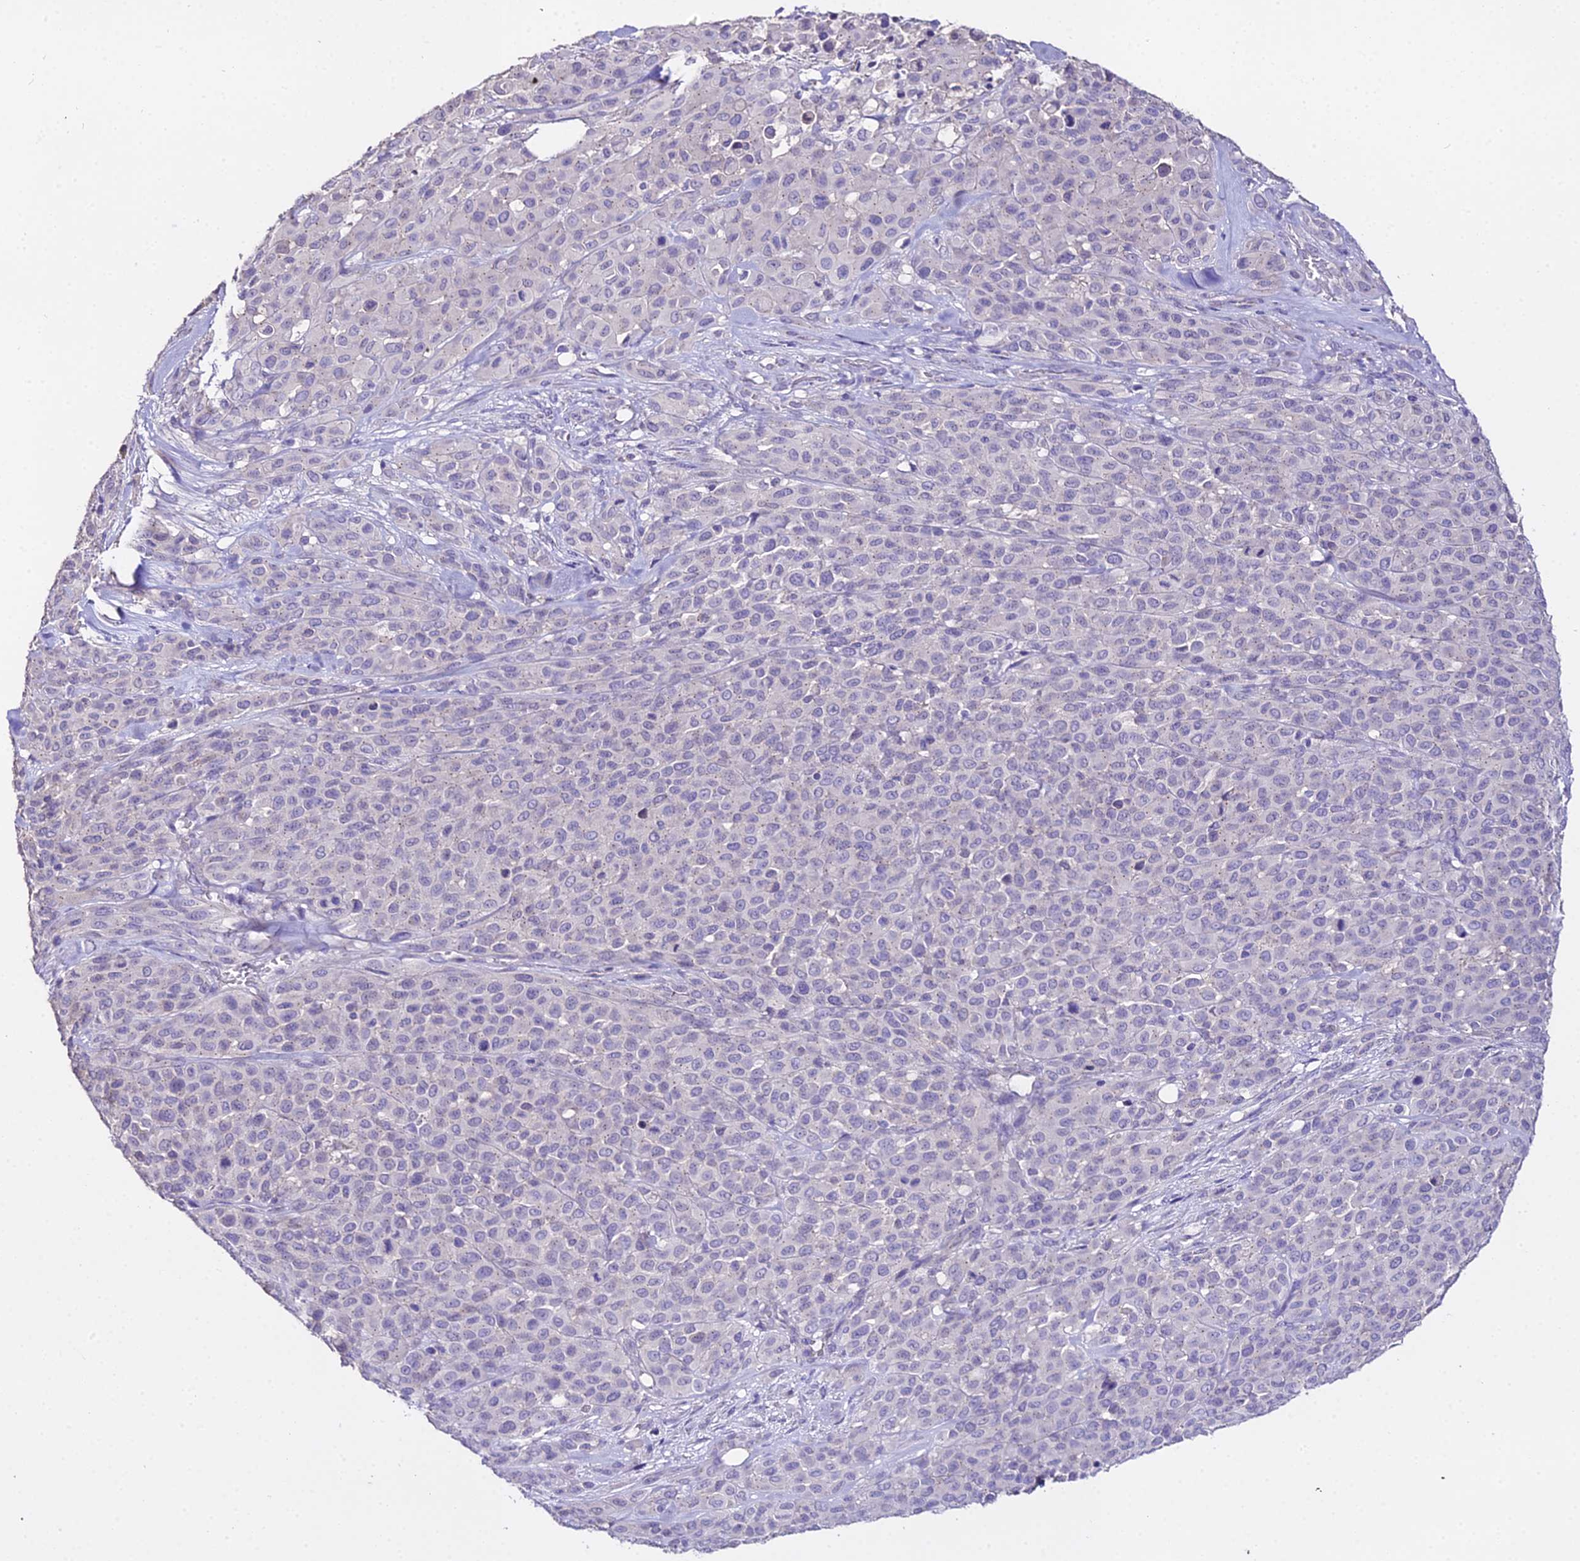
{"staining": {"intensity": "negative", "quantity": "none", "location": "none"}, "tissue": "melanoma", "cell_type": "Tumor cells", "image_type": "cancer", "snomed": [{"axis": "morphology", "description": "Malignant melanoma, Metastatic site"}, {"axis": "topography", "description": "Skin"}], "caption": "Melanoma was stained to show a protein in brown. There is no significant expression in tumor cells.", "gene": "GLYAT", "patient": {"sex": "female", "age": 81}}